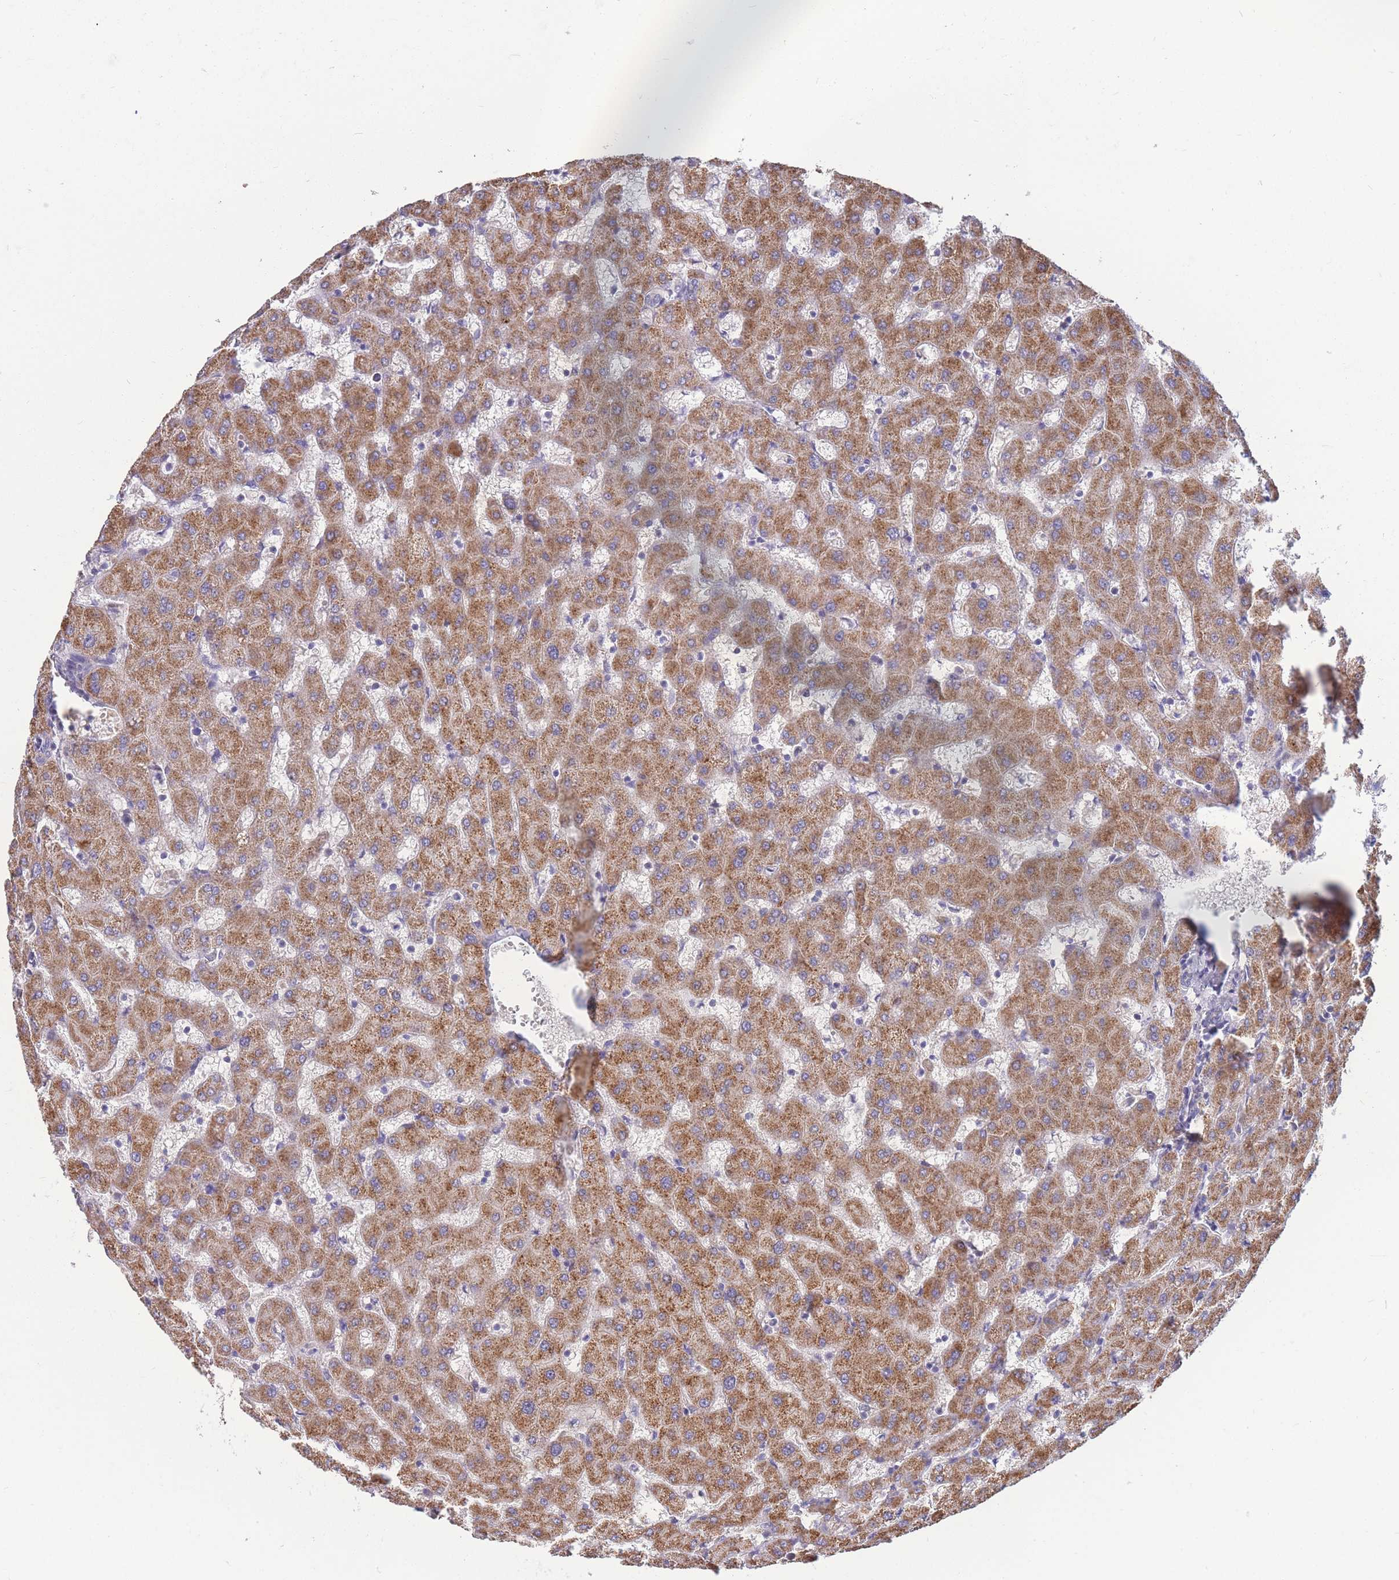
{"staining": {"intensity": "negative", "quantity": "none", "location": "none"}, "tissue": "liver", "cell_type": "Cholangiocytes", "image_type": "normal", "snomed": [{"axis": "morphology", "description": "Normal tissue, NOS"}, {"axis": "topography", "description": "Liver"}], "caption": "Immunohistochemistry (IHC) histopathology image of normal liver stained for a protein (brown), which displays no staining in cholangiocytes. The staining was performed using DAB (3,3'-diaminobenzidine) to visualize the protein expression in brown, while the nuclei were stained in blue with hematoxylin (Magnification: 20x).", "gene": "MRPS9", "patient": {"sex": "female", "age": 63}}